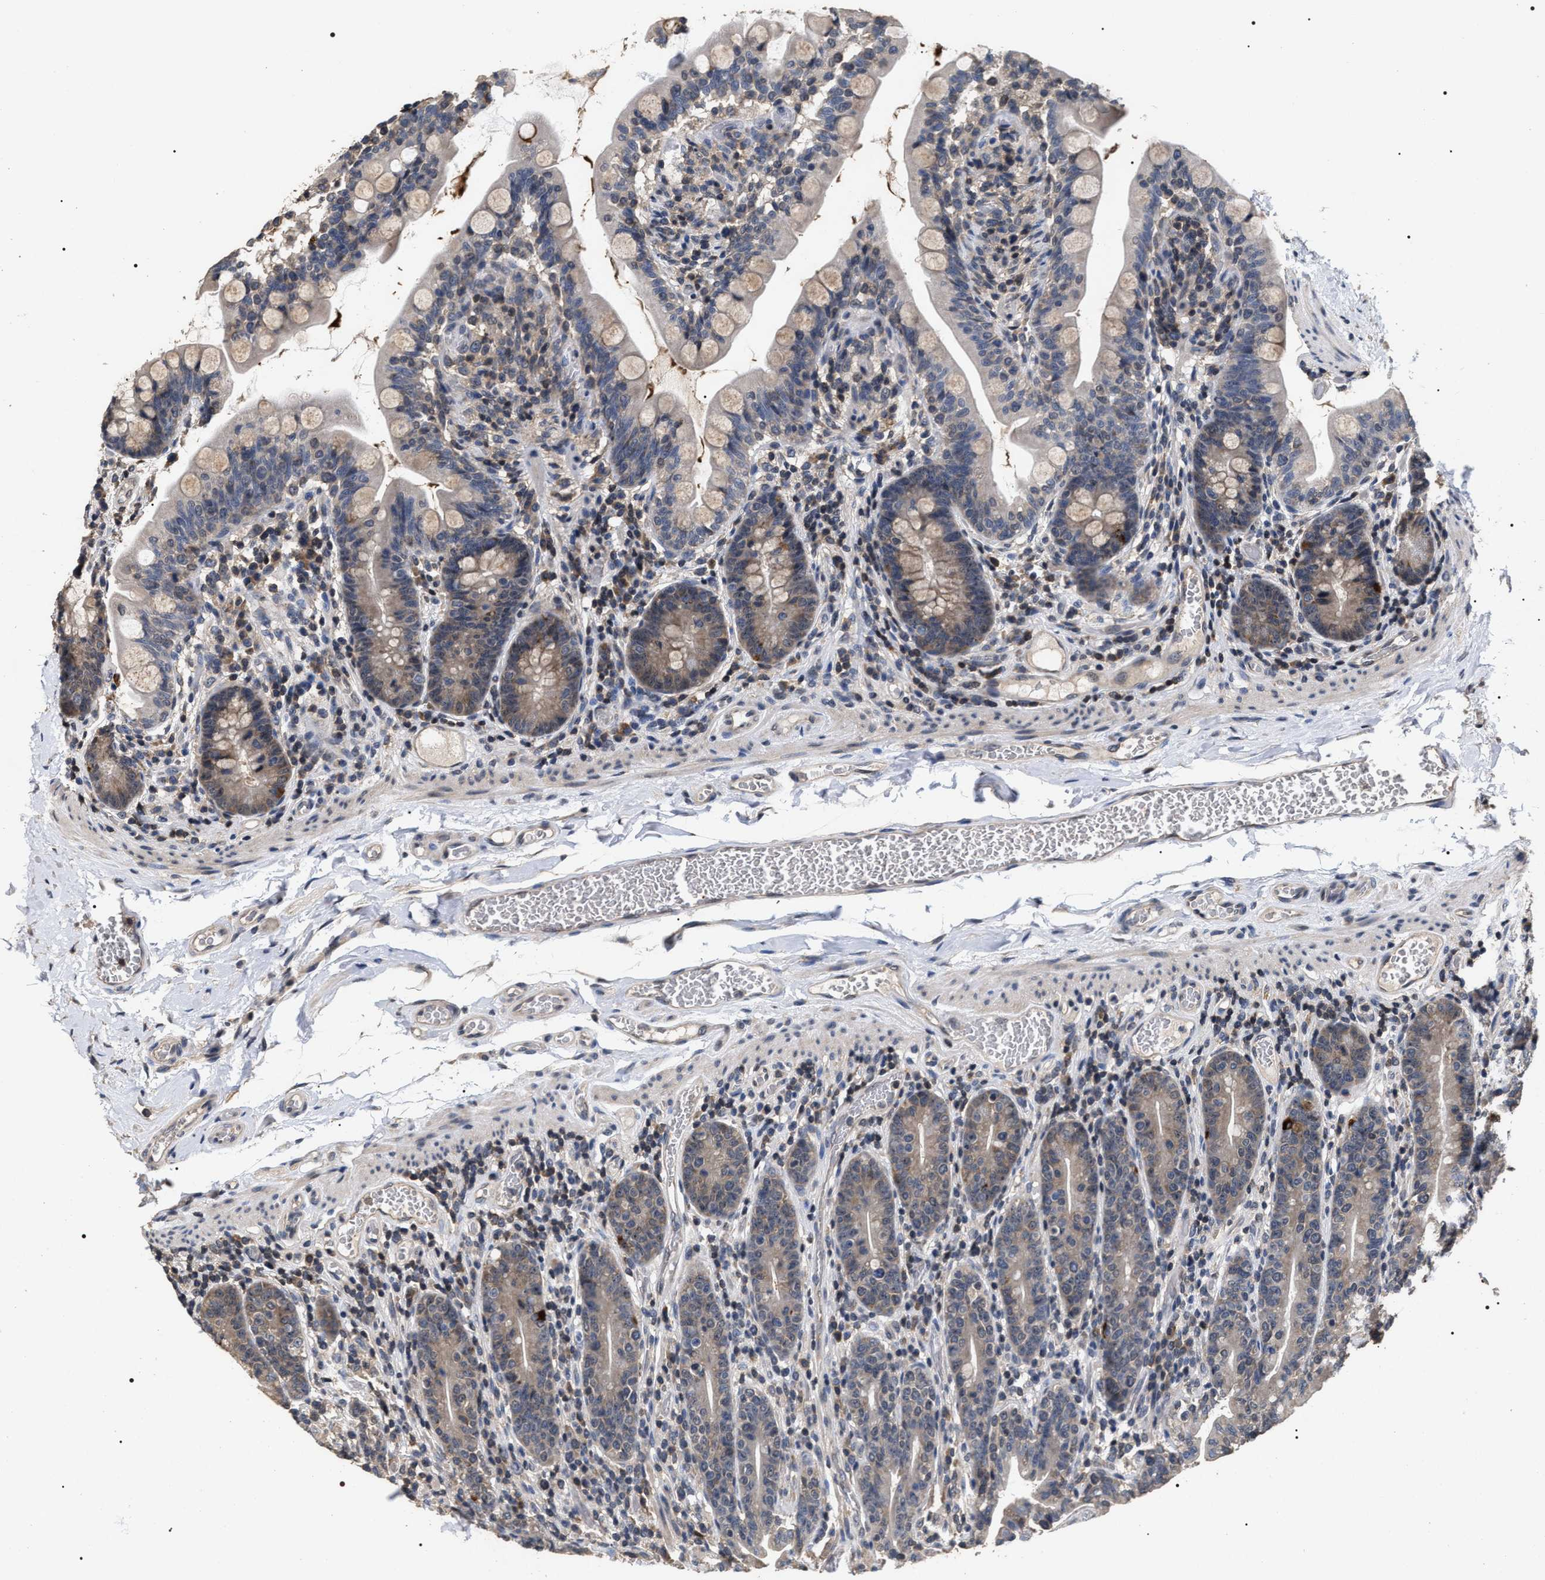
{"staining": {"intensity": "moderate", "quantity": "<25%", "location": "cytoplasmic/membranous"}, "tissue": "small intestine", "cell_type": "Glandular cells", "image_type": "normal", "snomed": [{"axis": "morphology", "description": "Normal tissue, NOS"}, {"axis": "topography", "description": "Small intestine"}], "caption": "Protein expression analysis of unremarkable small intestine demonstrates moderate cytoplasmic/membranous staining in about <25% of glandular cells. The staining was performed using DAB to visualize the protein expression in brown, while the nuclei were stained in blue with hematoxylin (Magnification: 20x).", "gene": "UPF3A", "patient": {"sex": "female", "age": 56}}